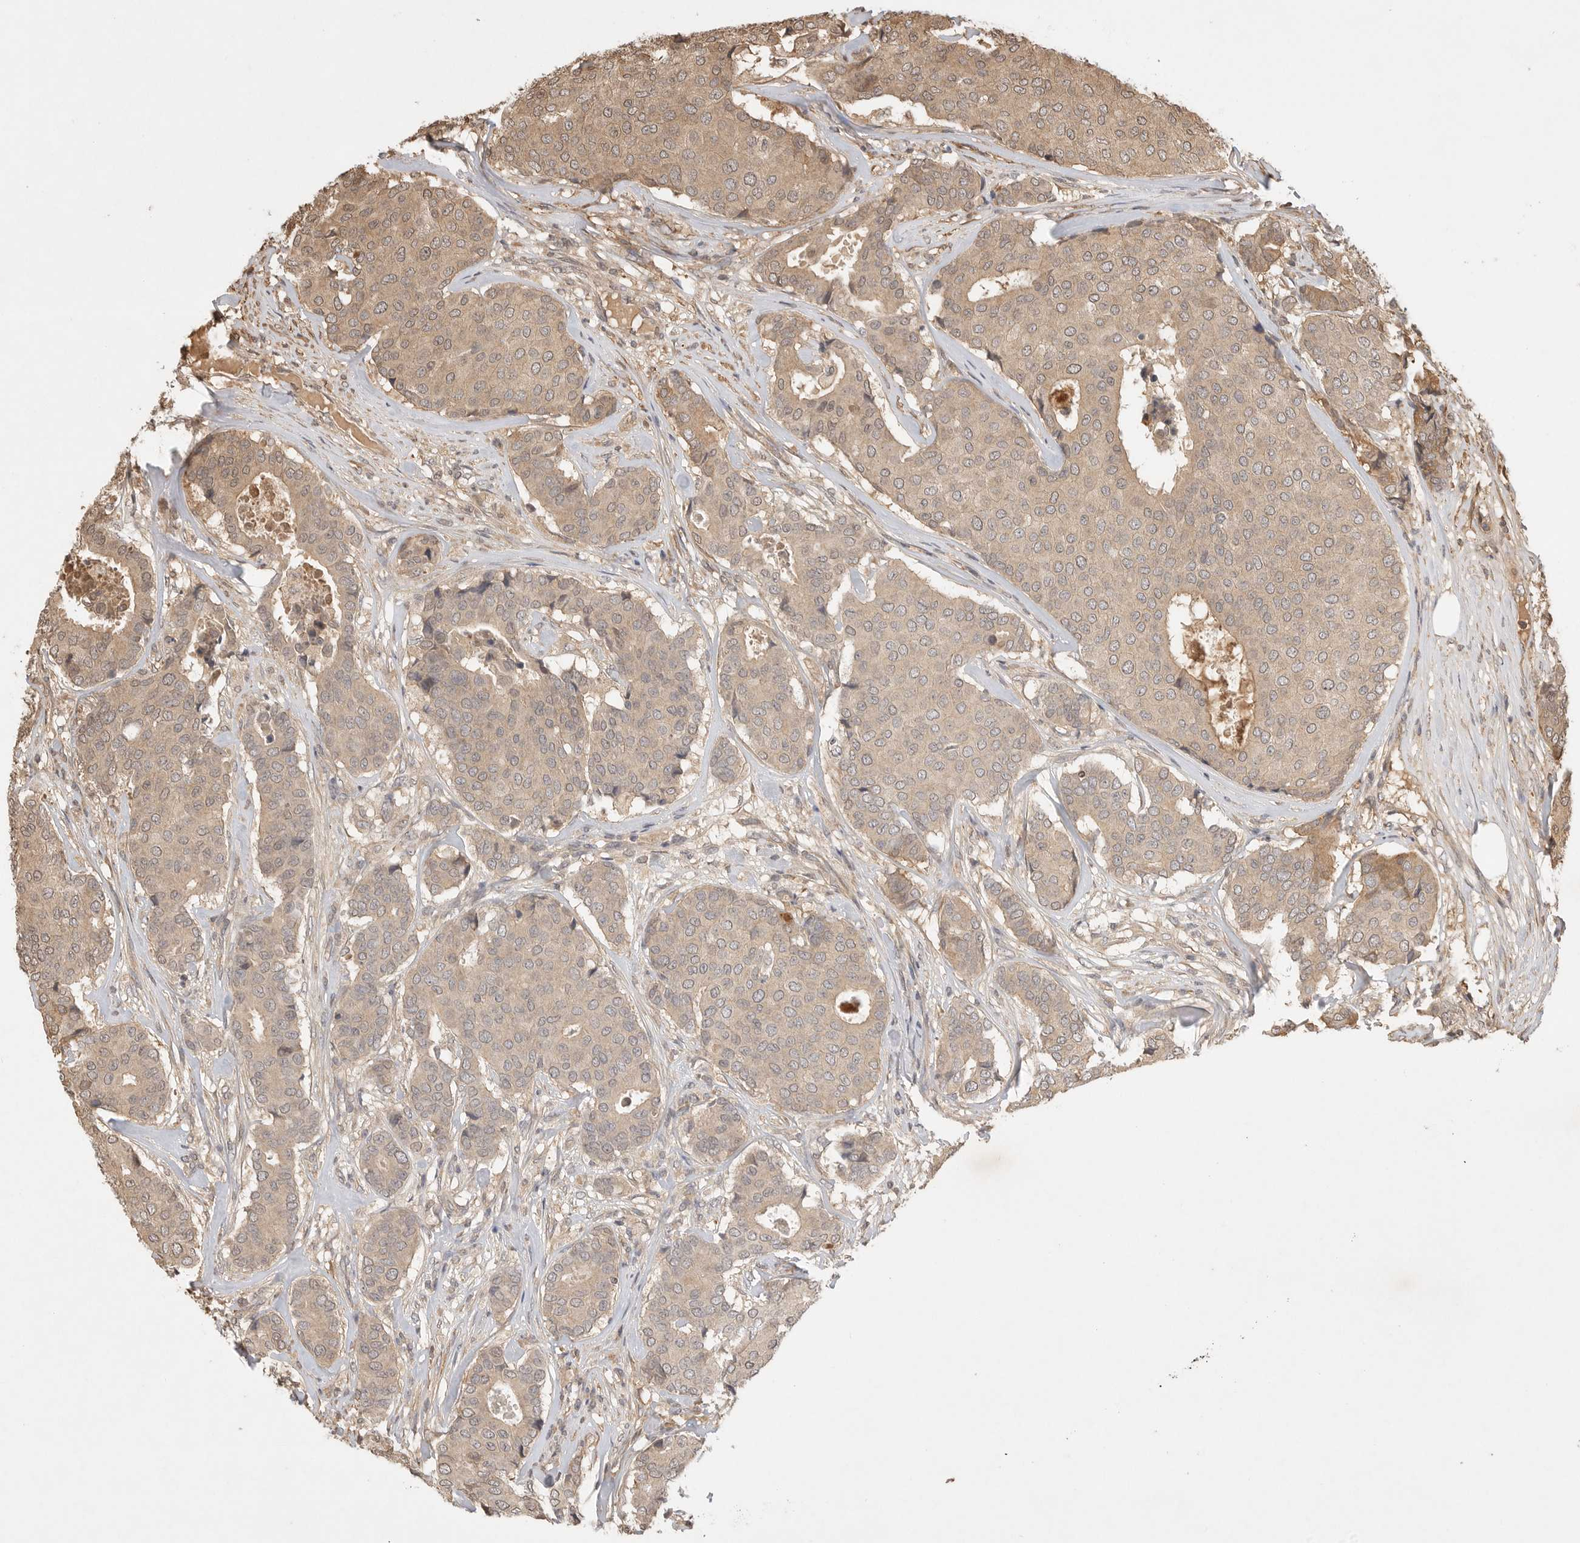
{"staining": {"intensity": "weak", "quantity": ">75%", "location": "cytoplasmic/membranous"}, "tissue": "breast cancer", "cell_type": "Tumor cells", "image_type": "cancer", "snomed": [{"axis": "morphology", "description": "Duct carcinoma"}, {"axis": "topography", "description": "Breast"}], "caption": "A brown stain highlights weak cytoplasmic/membranous positivity of a protein in human breast intraductal carcinoma tumor cells.", "gene": "PRMT3", "patient": {"sex": "female", "age": 75}}